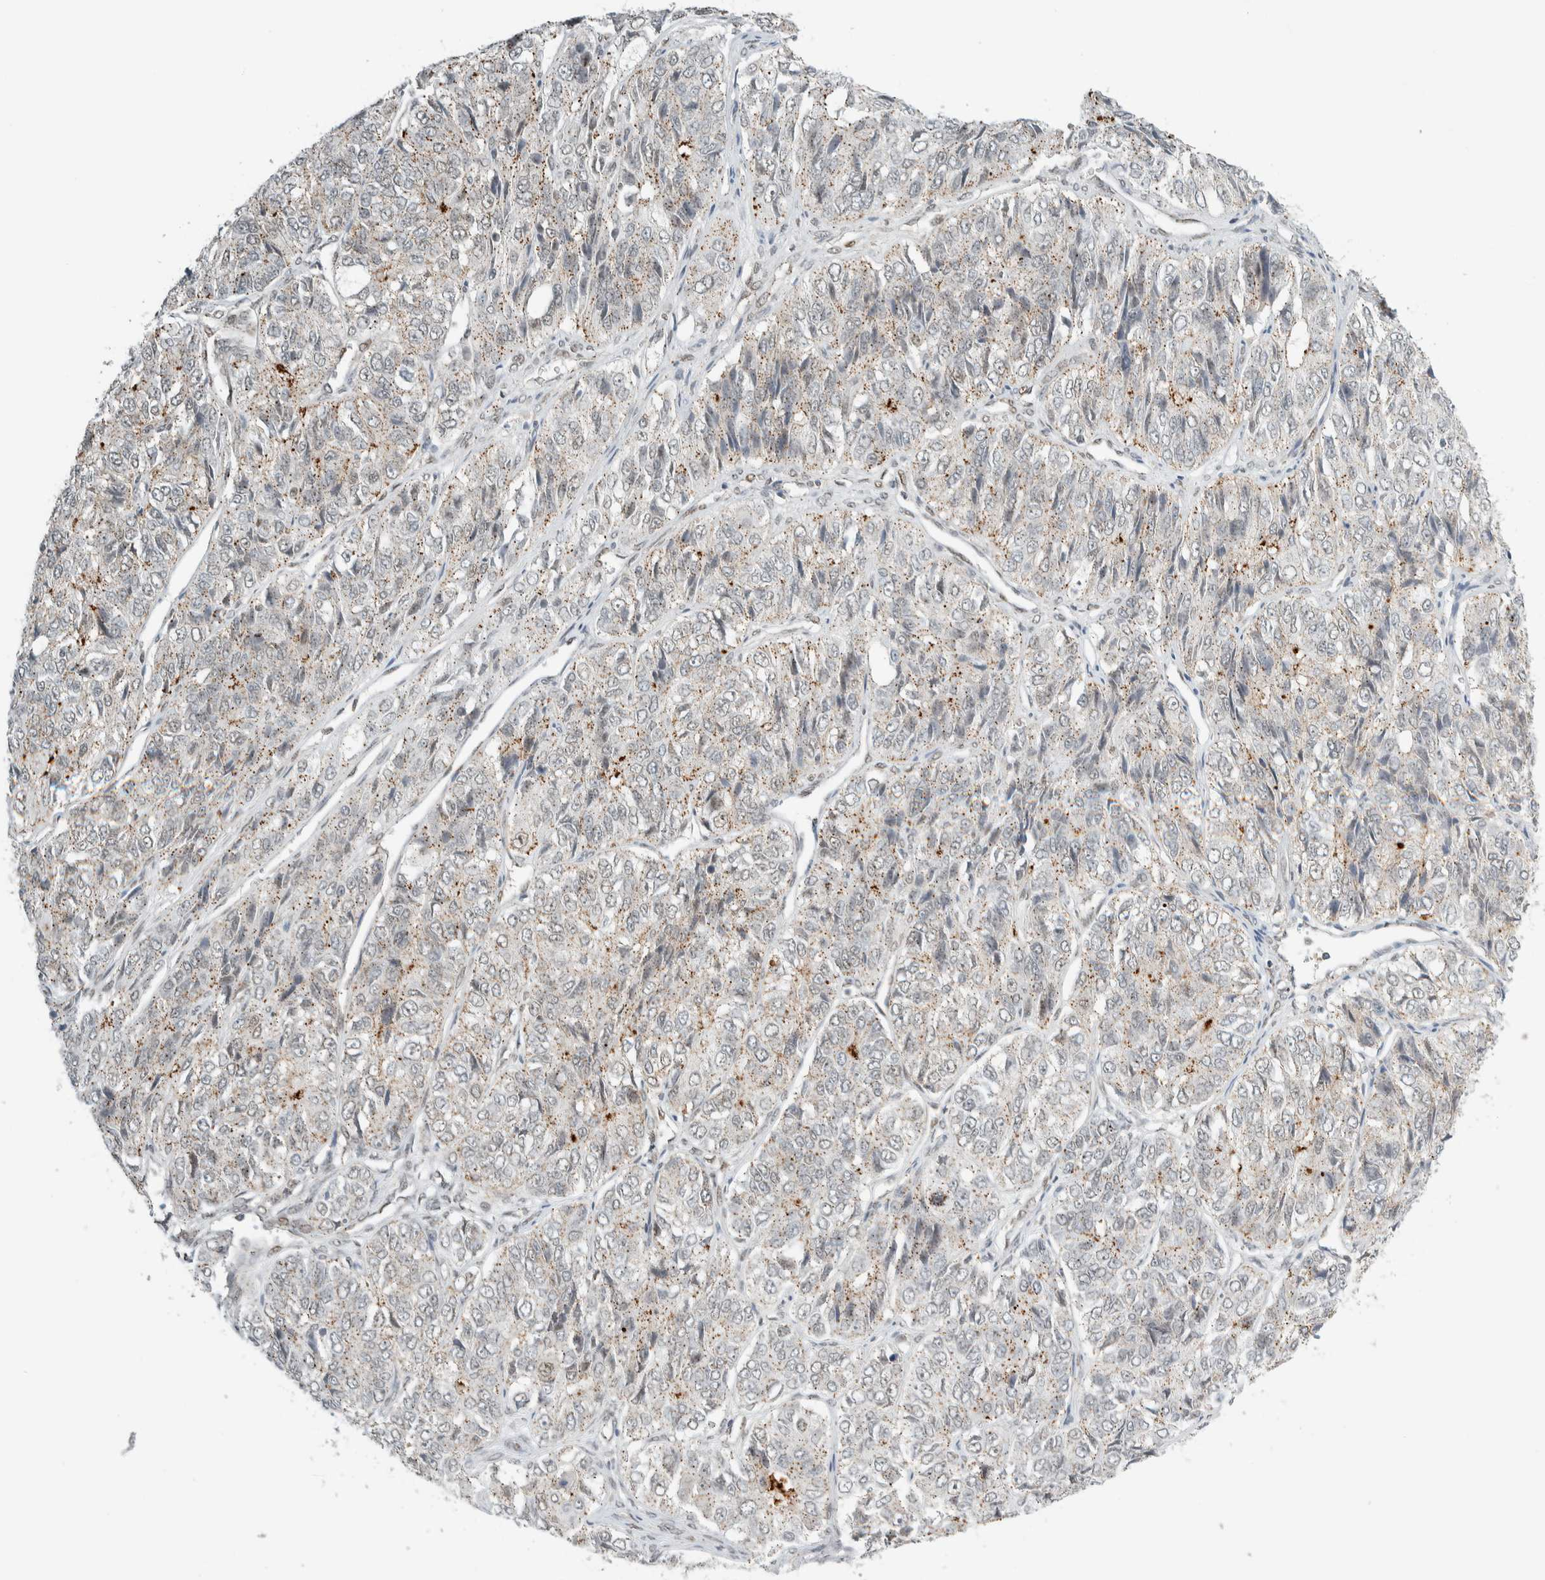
{"staining": {"intensity": "weak", "quantity": ">75%", "location": "cytoplasmic/membranous"}, "tissue": "ovarian cancer", "cell_type": "Tumor cells", "image_type": "cancer", "snomed": [{"axis": "morphology", "description": "Carcinoma, endometroid"}, {"axis": "topography", "description": "Ovary"}], "caption": "IHC (DAB) staining of human ovarian cancer (endometroid carcinoma) exhibits weak cytoplasmic/membranous protein positivity in about >75% of tumor cells.", "gene": "TFE3", "patient": {"sex": "female", "age": 51}}